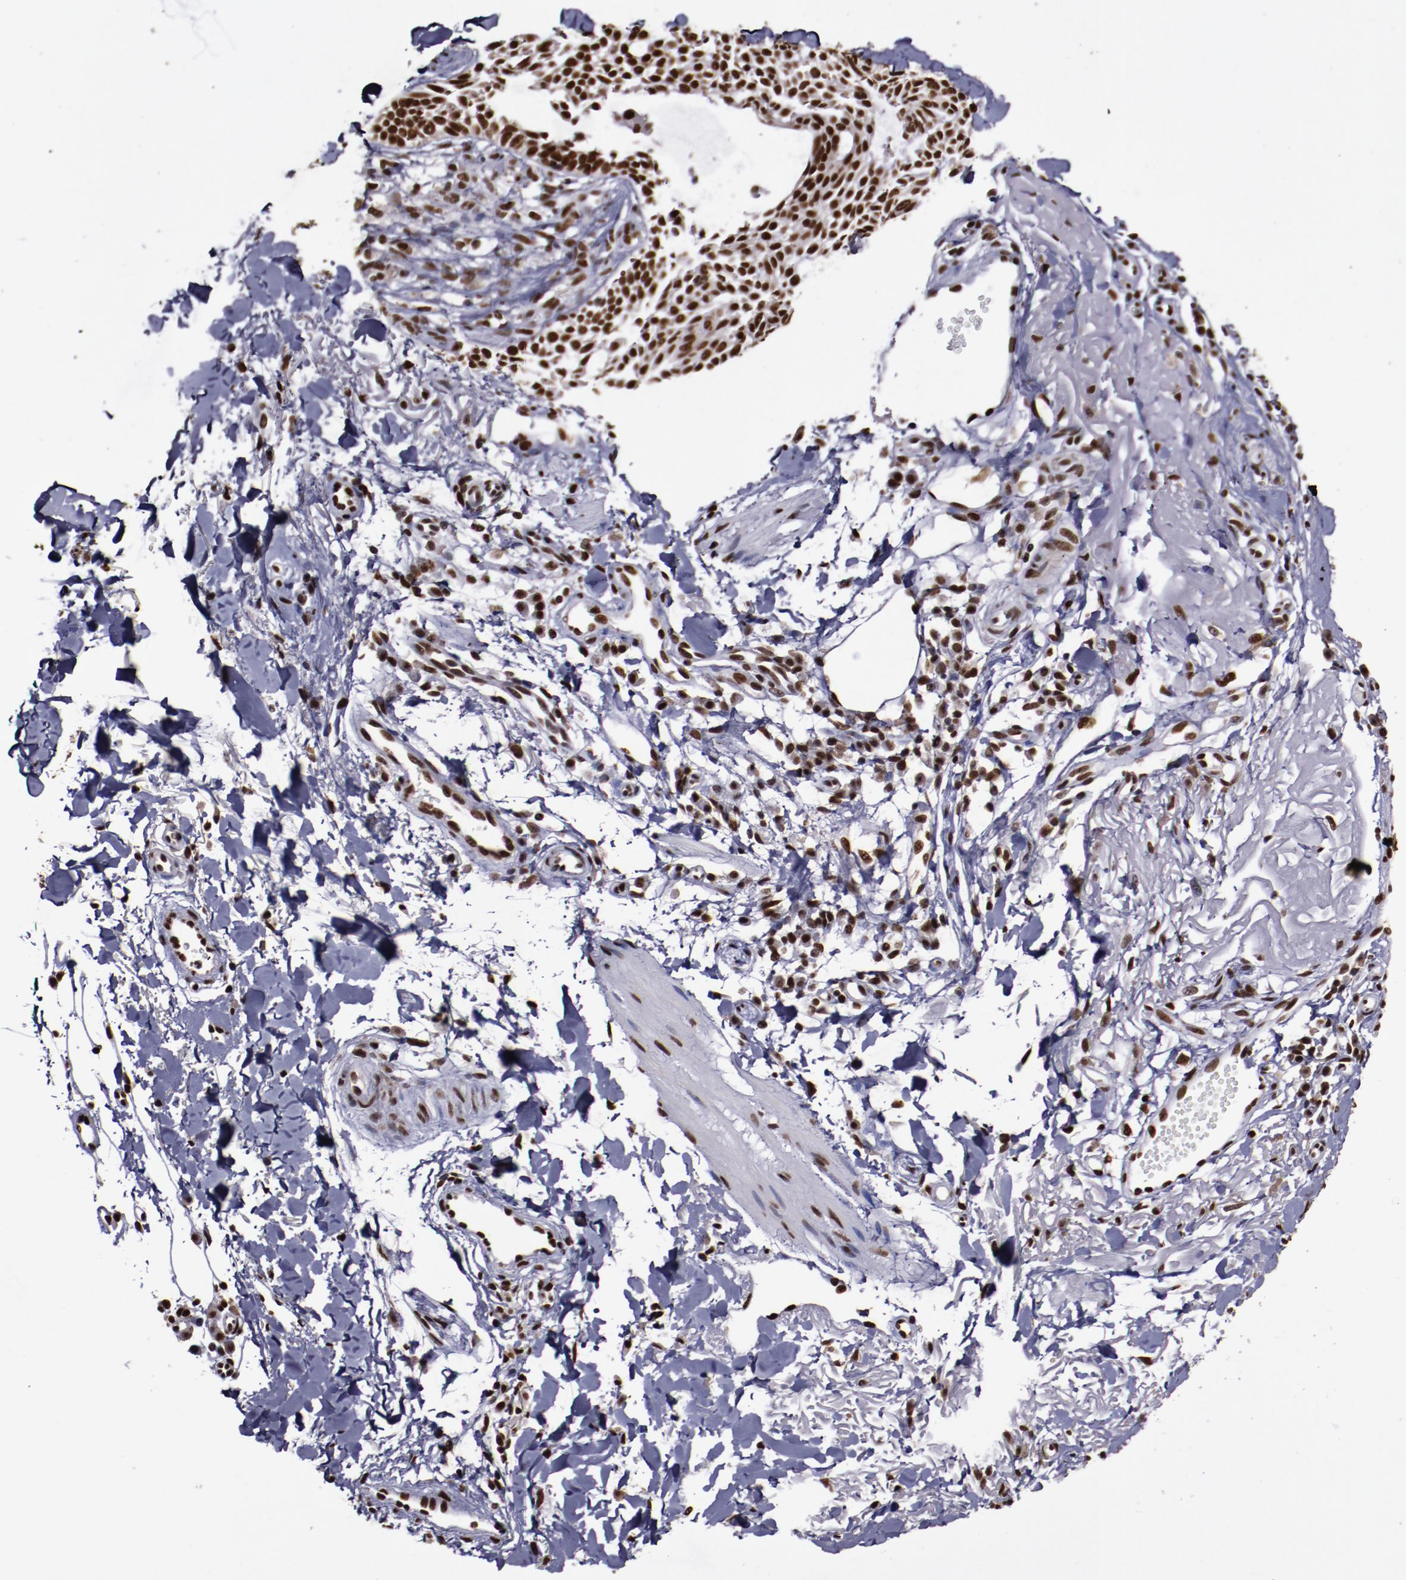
{"staining": {"intensity": "strong", "quantity": ">75%", "location": "nuclear"}, "tissue": "skin cancer", "cell_type": "Tumor cells", "image_type": "cancer", "snomed": [{"axis": "morphology", "description": "Basal cell carcinoma"}, {"axis": "topography", "description": "Skin"}], "caption": "DAB (3,3'-diaminobenzidine) immunohistochemical staining of skin basal cell carcinoma exhibits strong nuclear protein positivity in about >75% of tumor cells.", "gene": "APEX1", "patient": {"sex": "male", "age": 74}}